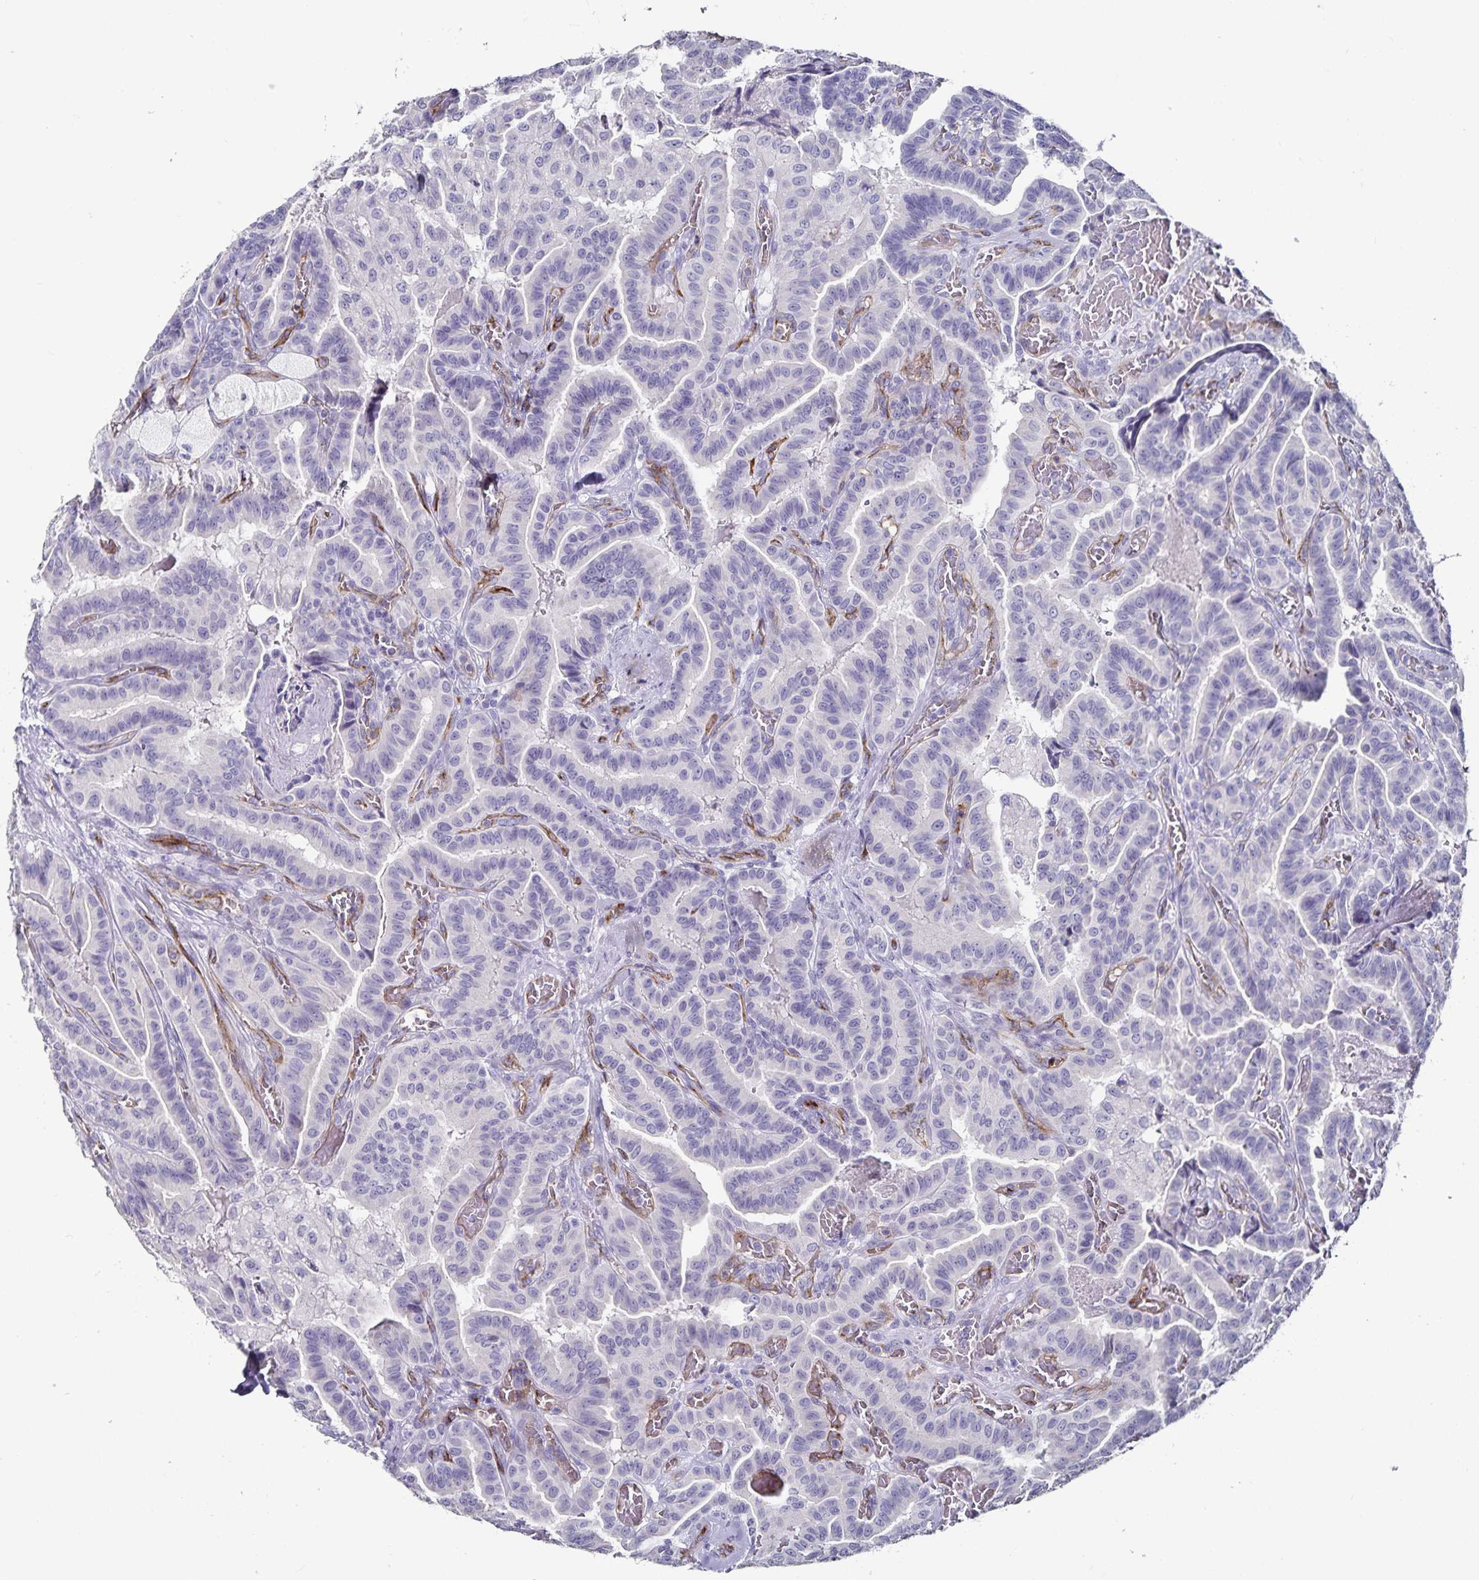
{"staining": {"intensity": "negative", "quantity": "none", "location": "none"}, "tissue": "thyroid cancer", "cell_type": "Tumor cells", "image_type": "cancer", "snomed": [{"axis": "morphology", "description": "Papillary adenocarcinoma, NOS"}, {"axis": "morphology", "description": "Papillary adenoma metastatic"}, {"axis": "topography", "description": "Thyroid gland"}], "caption": "DAB immunohistochemical staining of thyroid cancer displays no significant positivity in tumor cells.", "gene": "PODXL", "patient": {"sex": "male", "age": 87}}